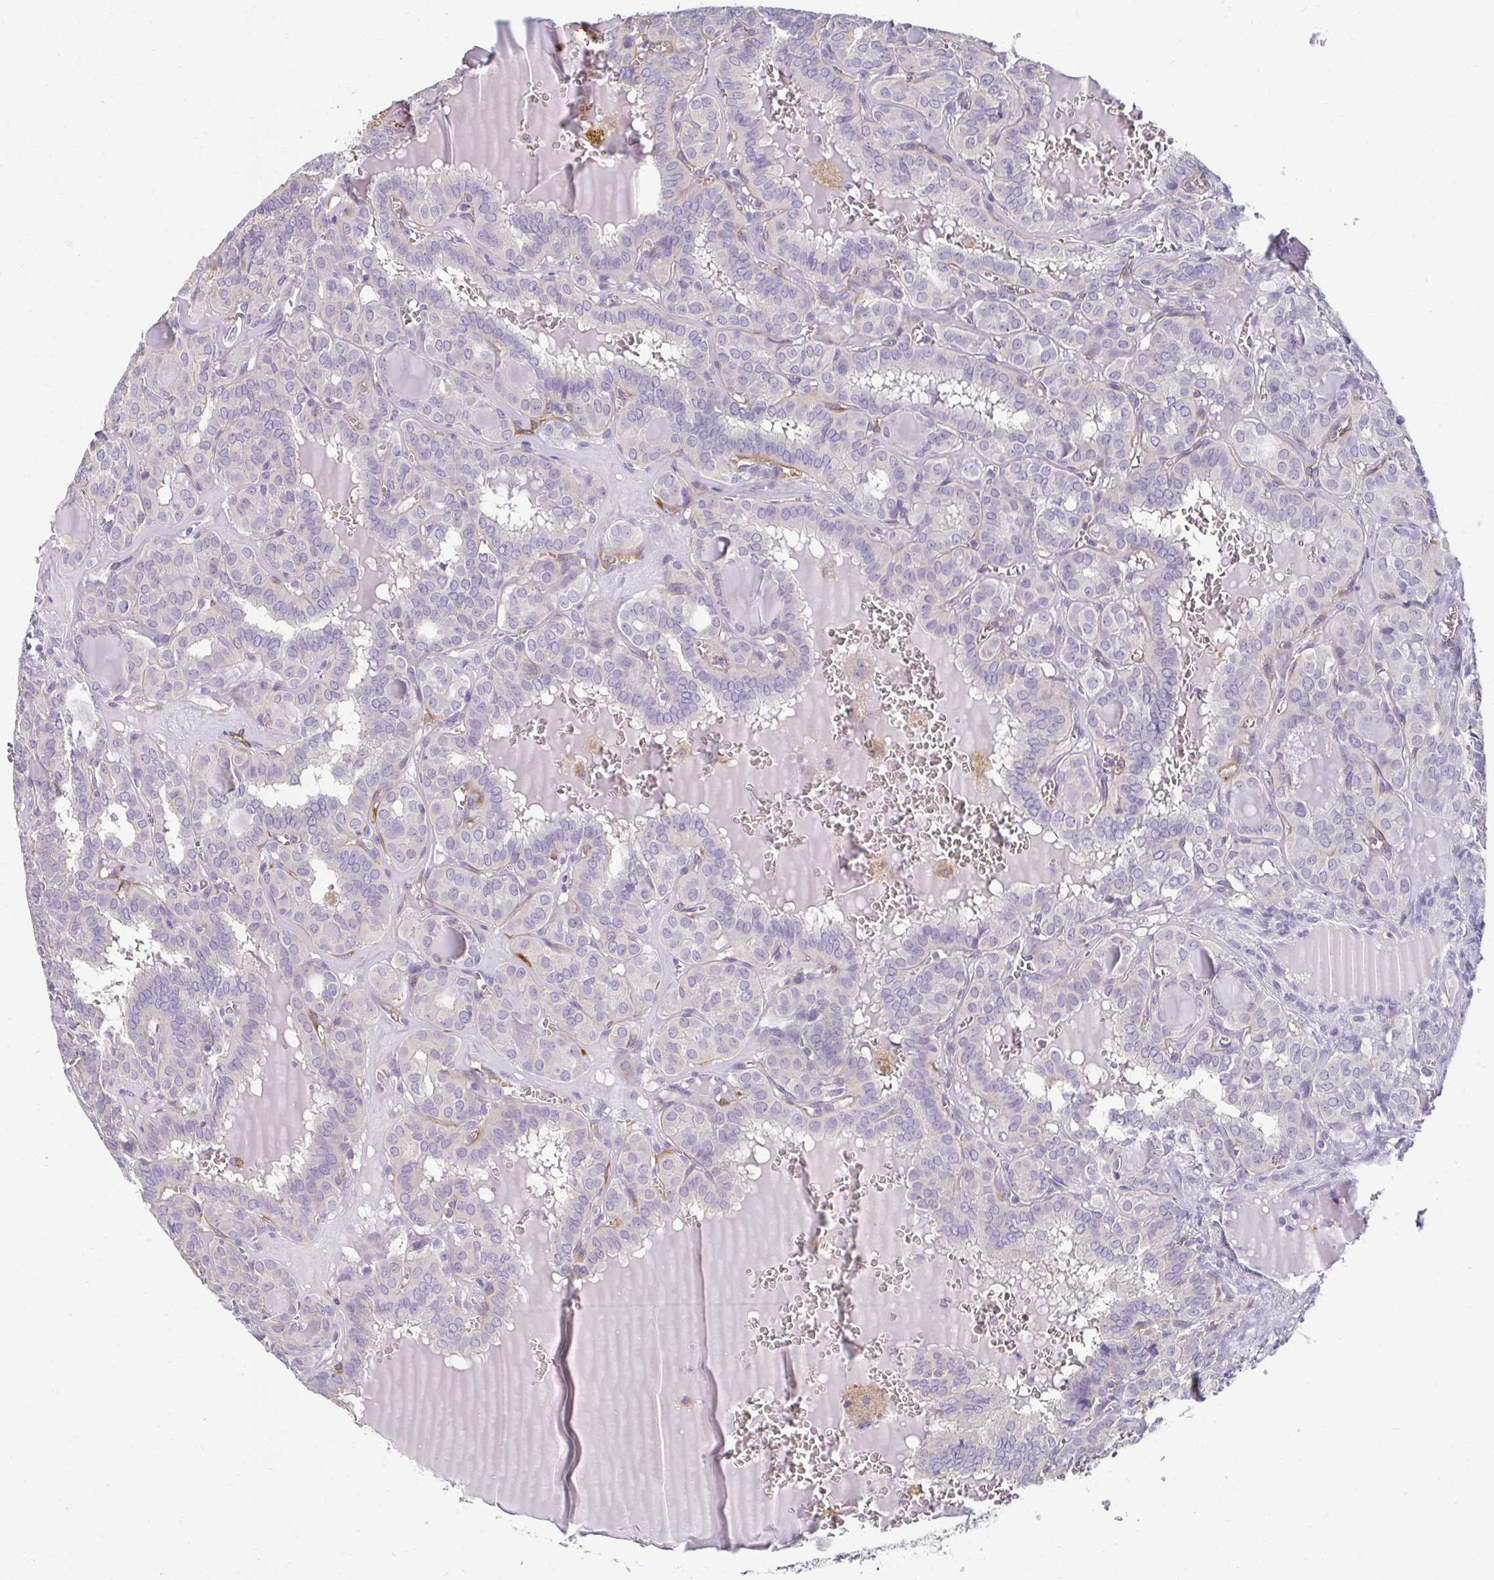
{"staining": {"intensity": "negative", "quantity": "none", "location": "none"}, "tissue": "thyroid cancer", "cell_type": "Tumor cells", "image_type": "cancer", "snomed": [{"axis": "morphology", "description": "Papillary adenocarcinoma, NOS"}, {"axis": "topography", "description": "Thyroid gland"}], "caption": "Immunohistochemical staining of thyroid papillary adenocarcinoma demonstrates no significant expression in tumor cells. Brightfield microscopy of IHC stained with DAB (3,3'-diaminobenzidine) (brown) and hematoxylin (blue), captured at high magnification.", "gene": "PDE2A", "patient": {"sex": "female", "age": 41}}